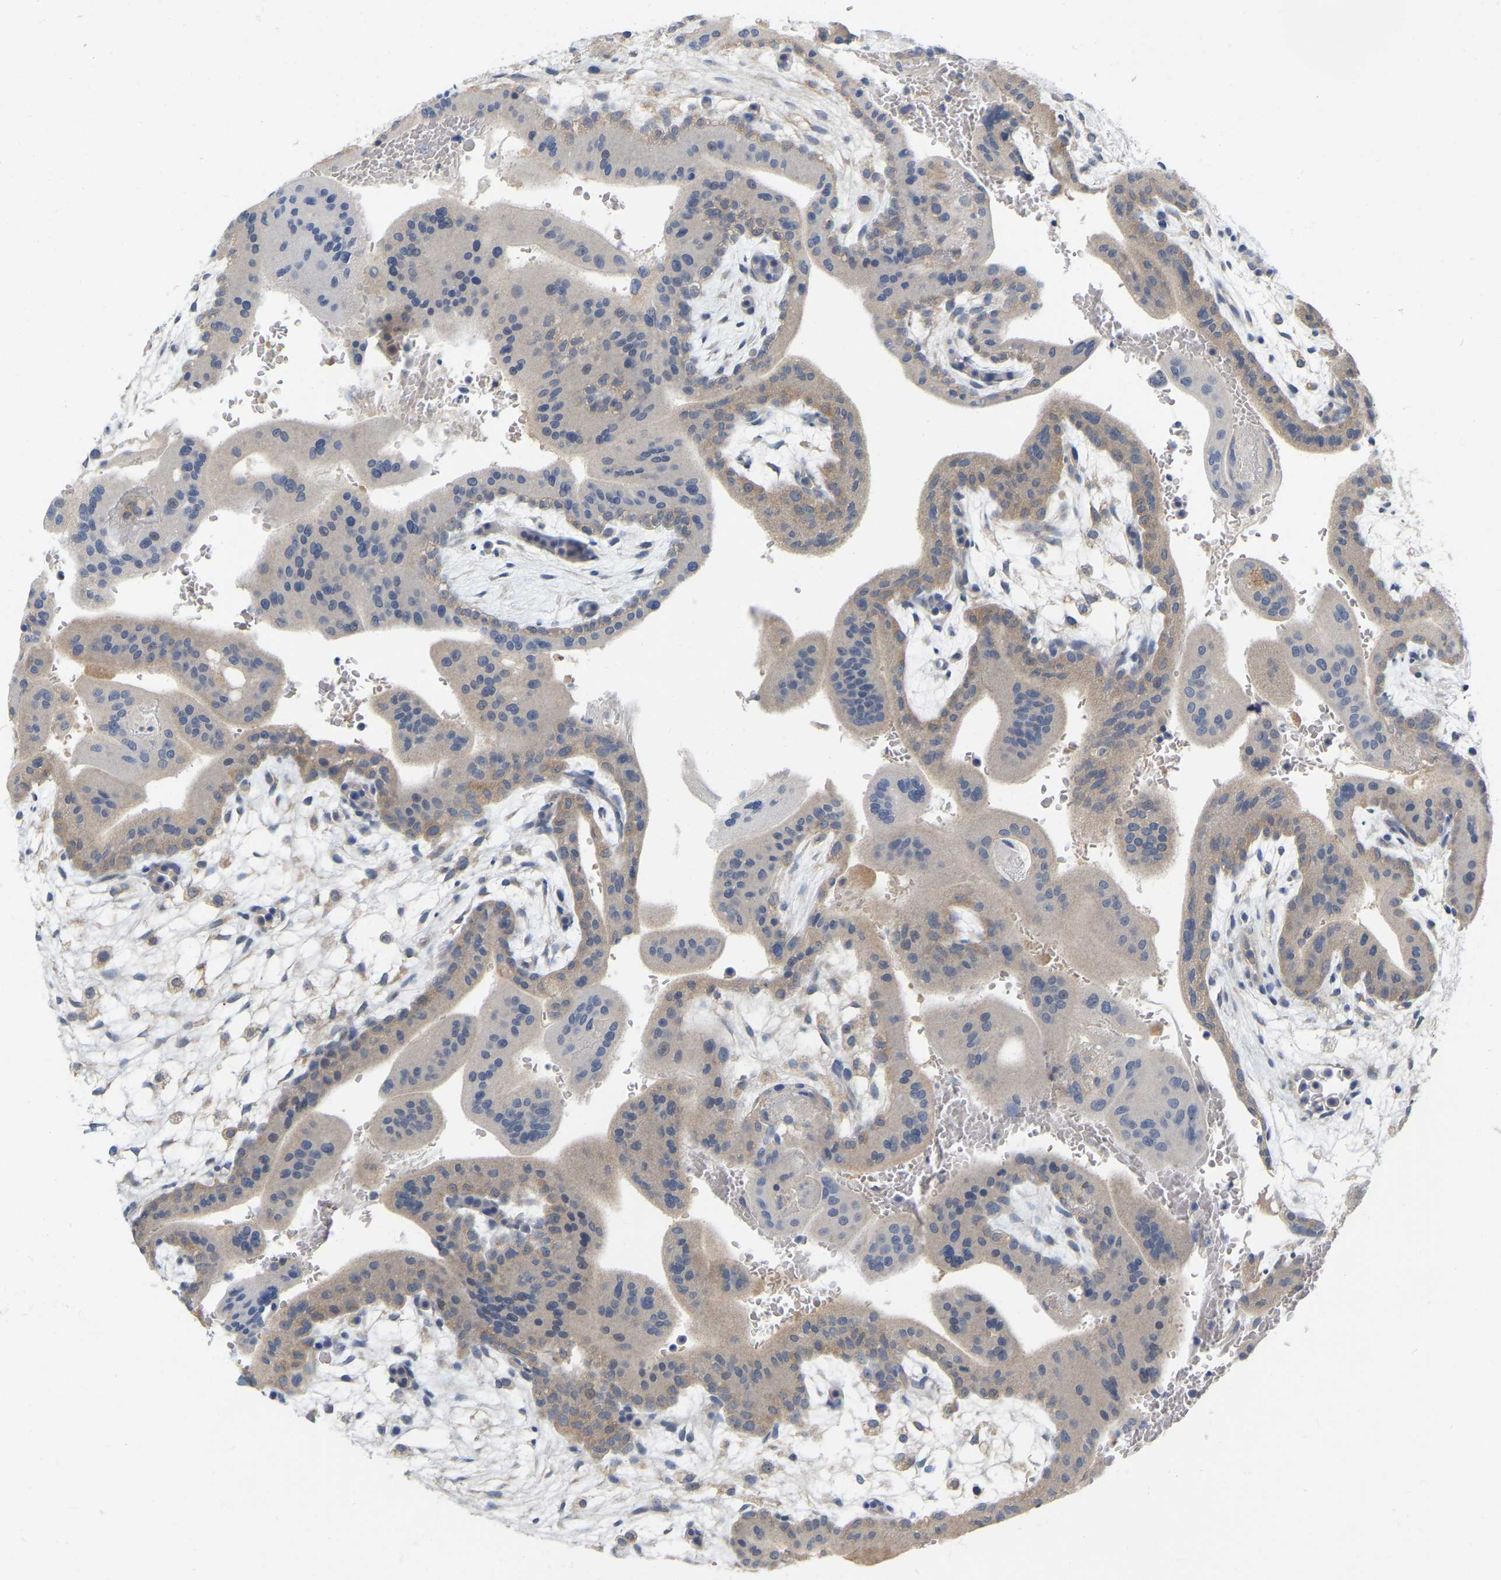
{"staining": {"intensity": "weak", "quantity": ">75%", "location": "cytoplasmic/membranous"}, "tissue": "placenta", "cell_type": "Decidual cells", "image_type": "normal", "snomed": [{"axis": "morphology", "description": "Normal tissue, NOS"}, {"axis": "topography", "description": "Placenta"}], "caption": "Immunohistochemical staining of unremarkable placenta exhibits weak cytoplasmic/membranous protein staining in approximately >75% of decidual cells. Nuclei are stained in blue.", "gene": "WIPI2", "patient": {"sex": "female", "age": 35}}